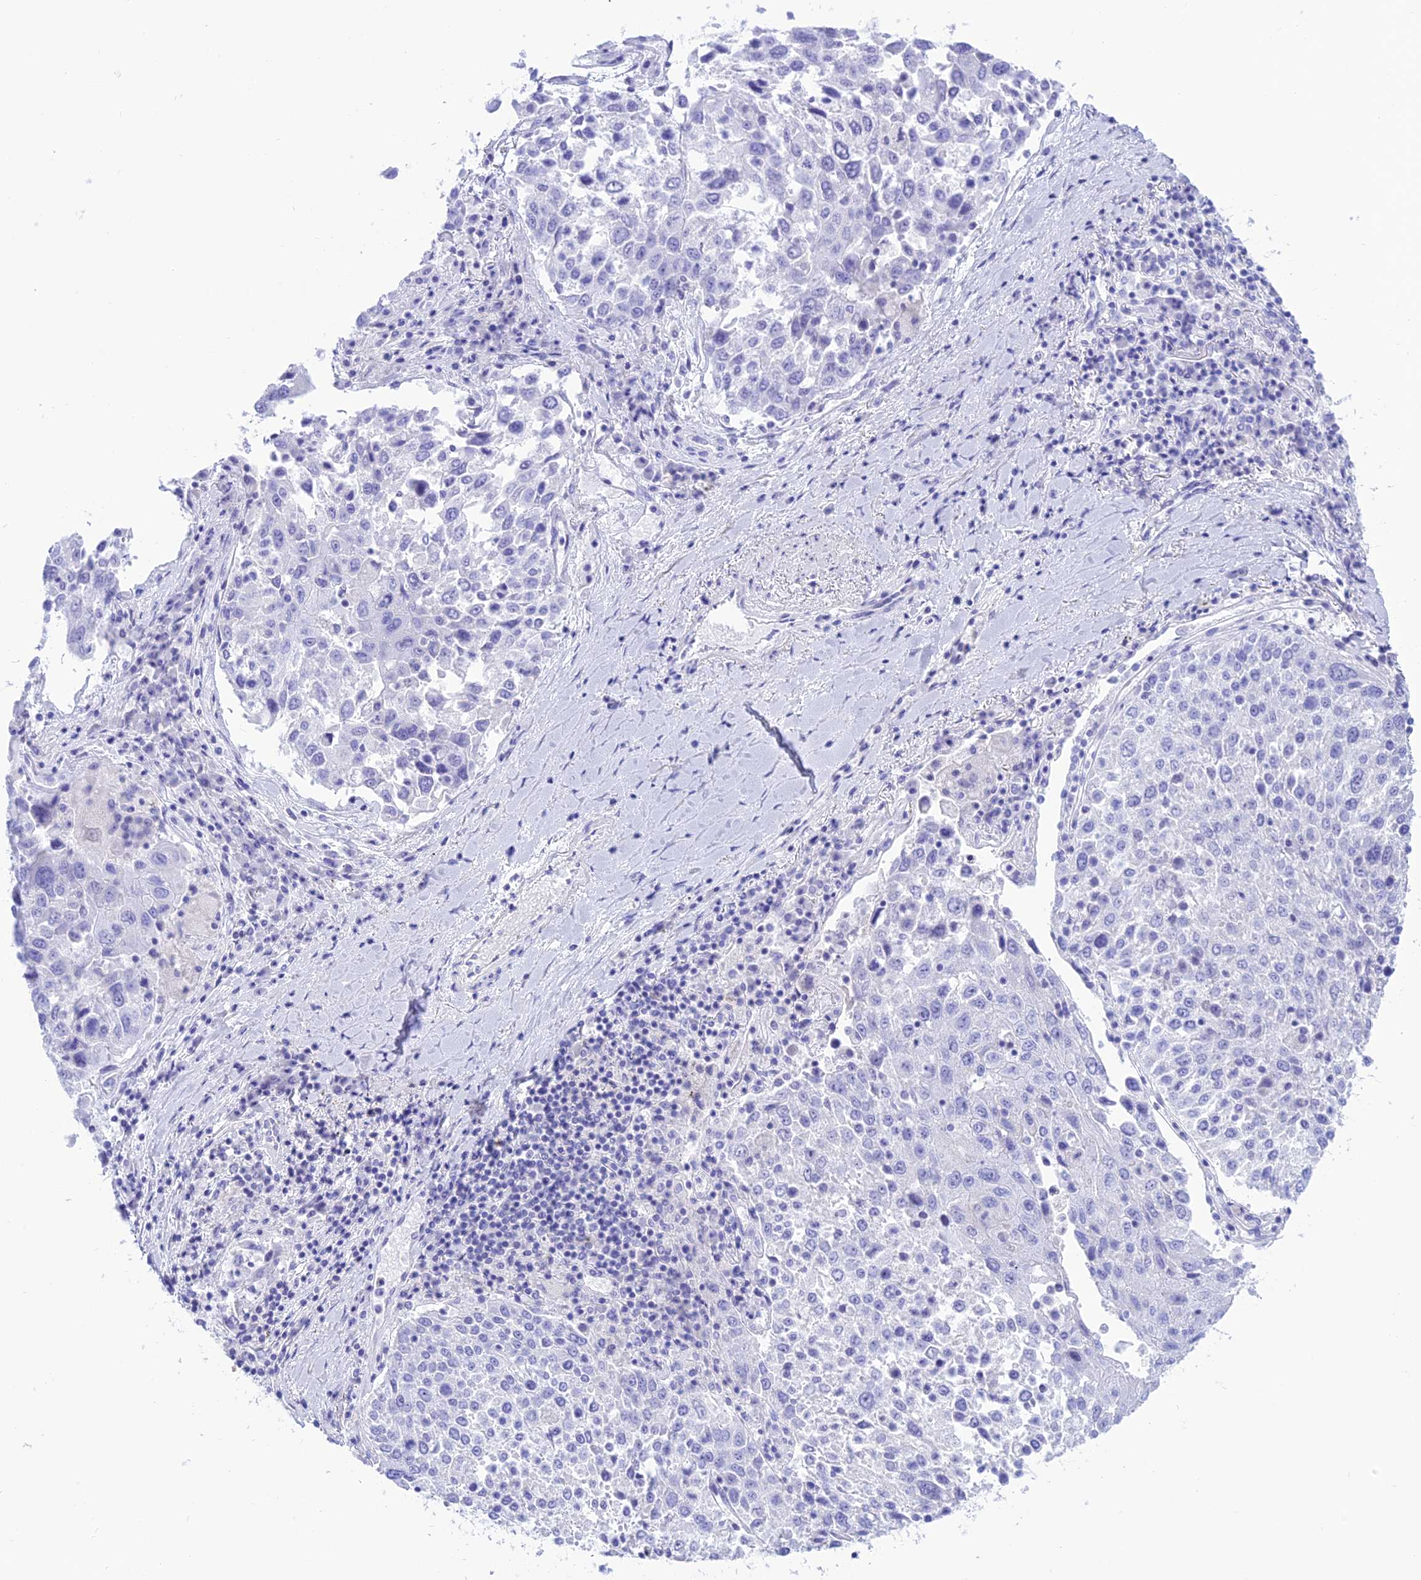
{"staining": {"intensity": "negative", "quantity": "none", "location": "none"}, "tissue": "lung cancer", "cell_type": "Tumor cells", "image_type": "cancer", "snomed": [{"axis": "morphology", "description": "Squamous cell carcinoma, NOS"}, {"axis": "topography", "description": "Lung"}], "caption": "The IHC histopathology image has no significant expression in tumor cells of lung squamous cell carcinoma tissue.", "gene": "GLYATL1", "patient": {"sex": "male", "age": 65}}